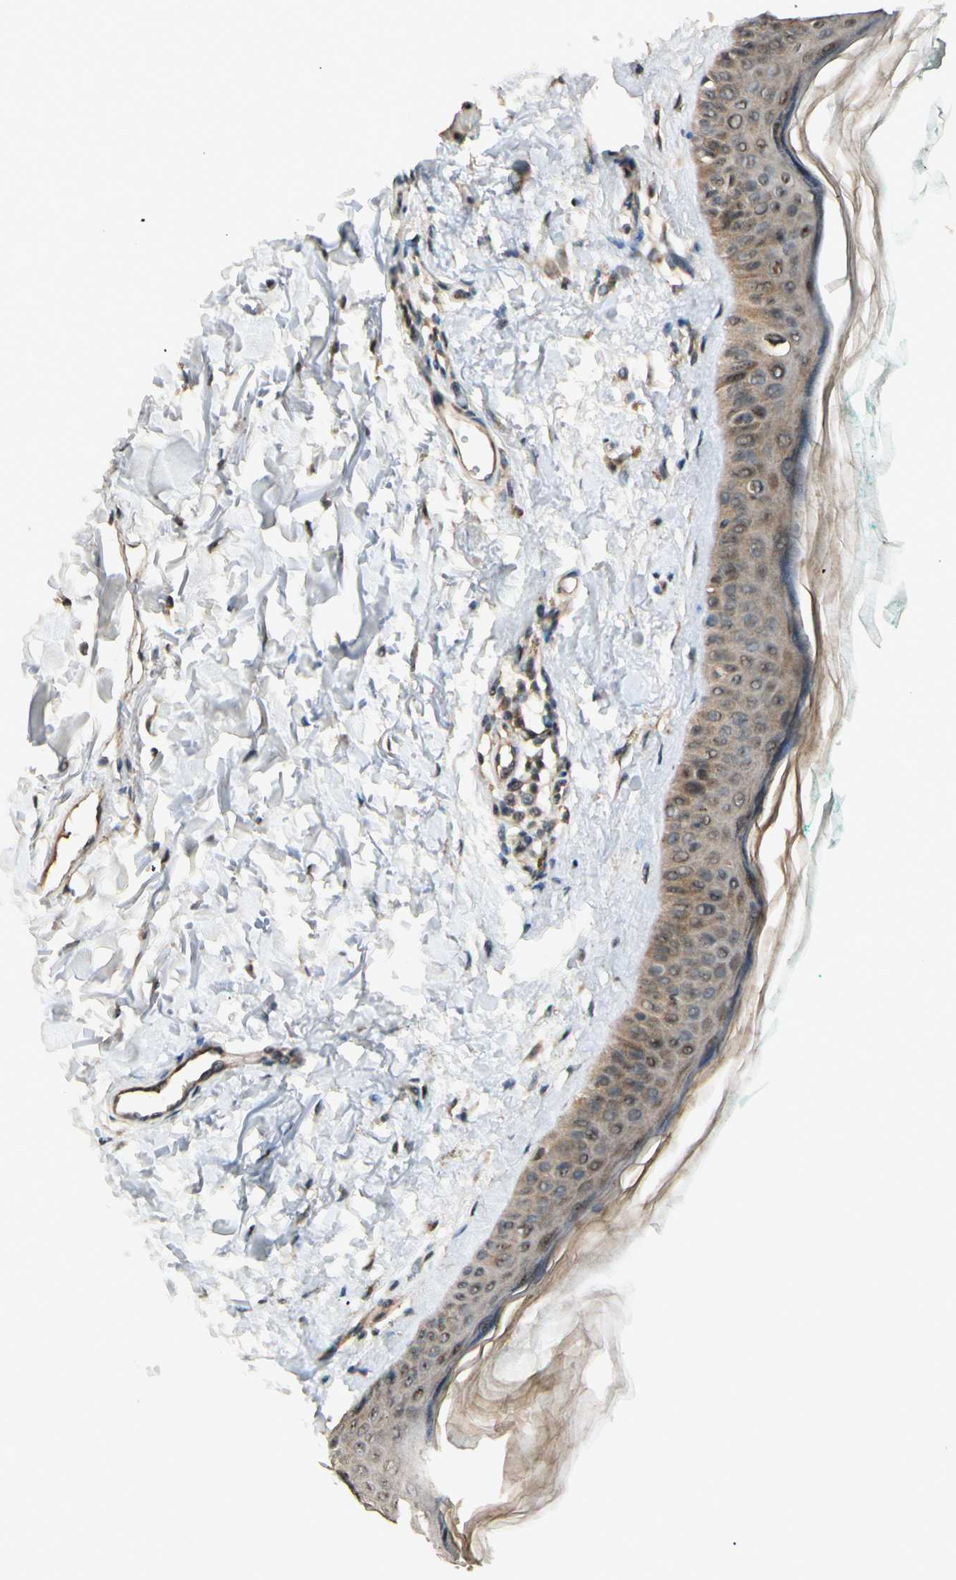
{"staining": {"intensity": "weak", "quantity": ">75%", "location": "cytoplasmic/membranous"}, "tissue": "skin", "cell_type": "Fibroblasts", "image_type": "normal", "snomed": [{"axis": "morphology", "description": "Normal tissue, NOS"}, {"axis": "topography", "description": "Skin"}], "caption": "Skin stained for a protein (brown) demonstrates weak cytoplasmic/membranous positive positivity in approximately >75% of fibroblasts.", "gene": "MCPH1", "patient": {"sex": "male", "age": 71}}